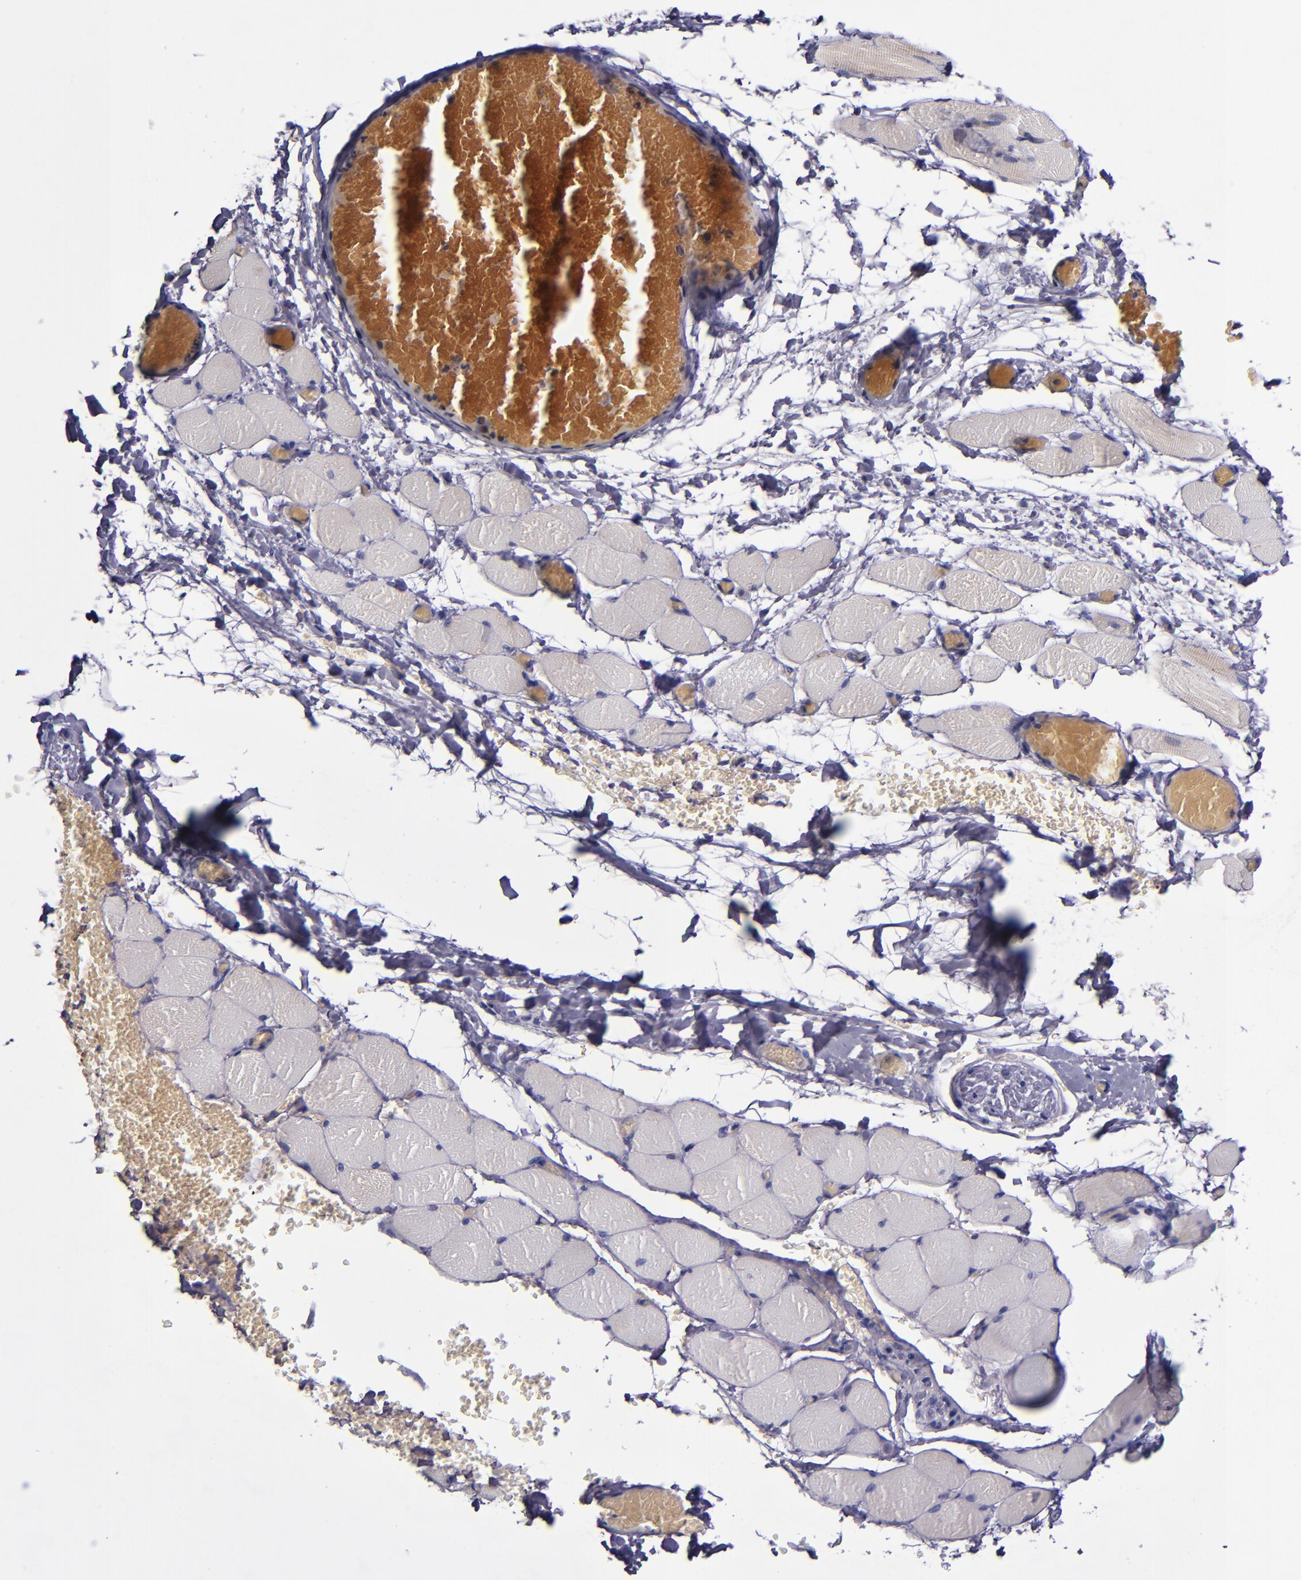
{"staining": {"intensity": "negative", "quantity": "none", "location": "none"}, "tissue": "skeletal muscle", "cell_type": "Myocytes", "image_type": "normal", "snomed": [{"axis": "morphology", "description": "Normal tissue, NOS"}, {"axis": "topography", "description": "Skeletal muscle"}, {"axis": "topography", "description": "Soft tissue"}], "caption": "Immunohistochemistry (IHC) histopathology image of unremarkable skeletal muscle: human skeletal muscle stained with DAB demonstrates no significant protein positivity in myocytes.", "gene": "RAB41", "patient": {"sex": "female", "age": 58}}